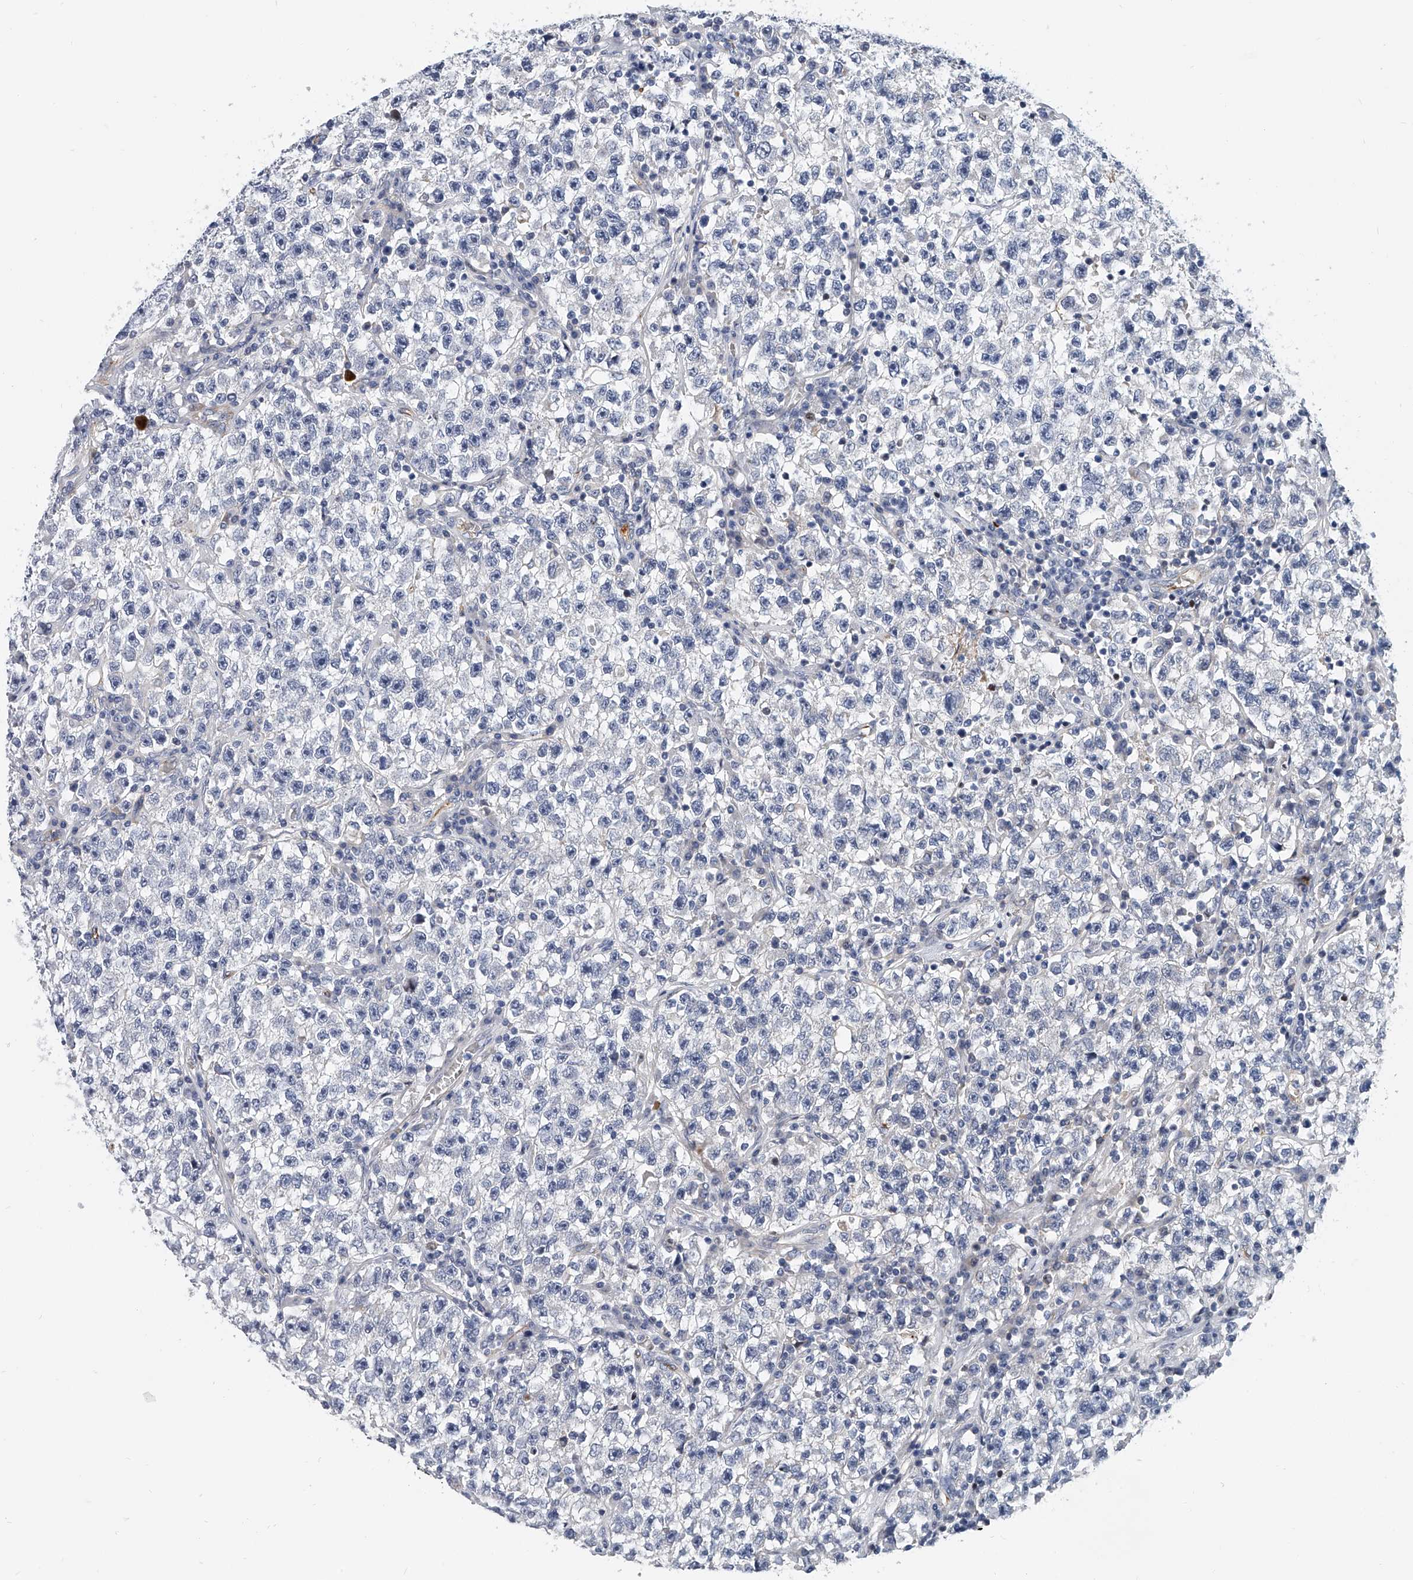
{"staining": {"intensity": "negative", "quantity": "none", "location": "none"}, "tissue": "testis cancer", "cell_type": "Tumor cells", "image_type": "cancer", "snomed": [{"axis": "morphology", "description": "Seminoma, NOS"}, {"axis": "topography", "description": "Testis"}], "caption": "Protein analysis of testis cancer exhibits no significant expression in tumor cells.", "gene": "KIRREL1", "patient": {"sex": "male", "age": 22}}